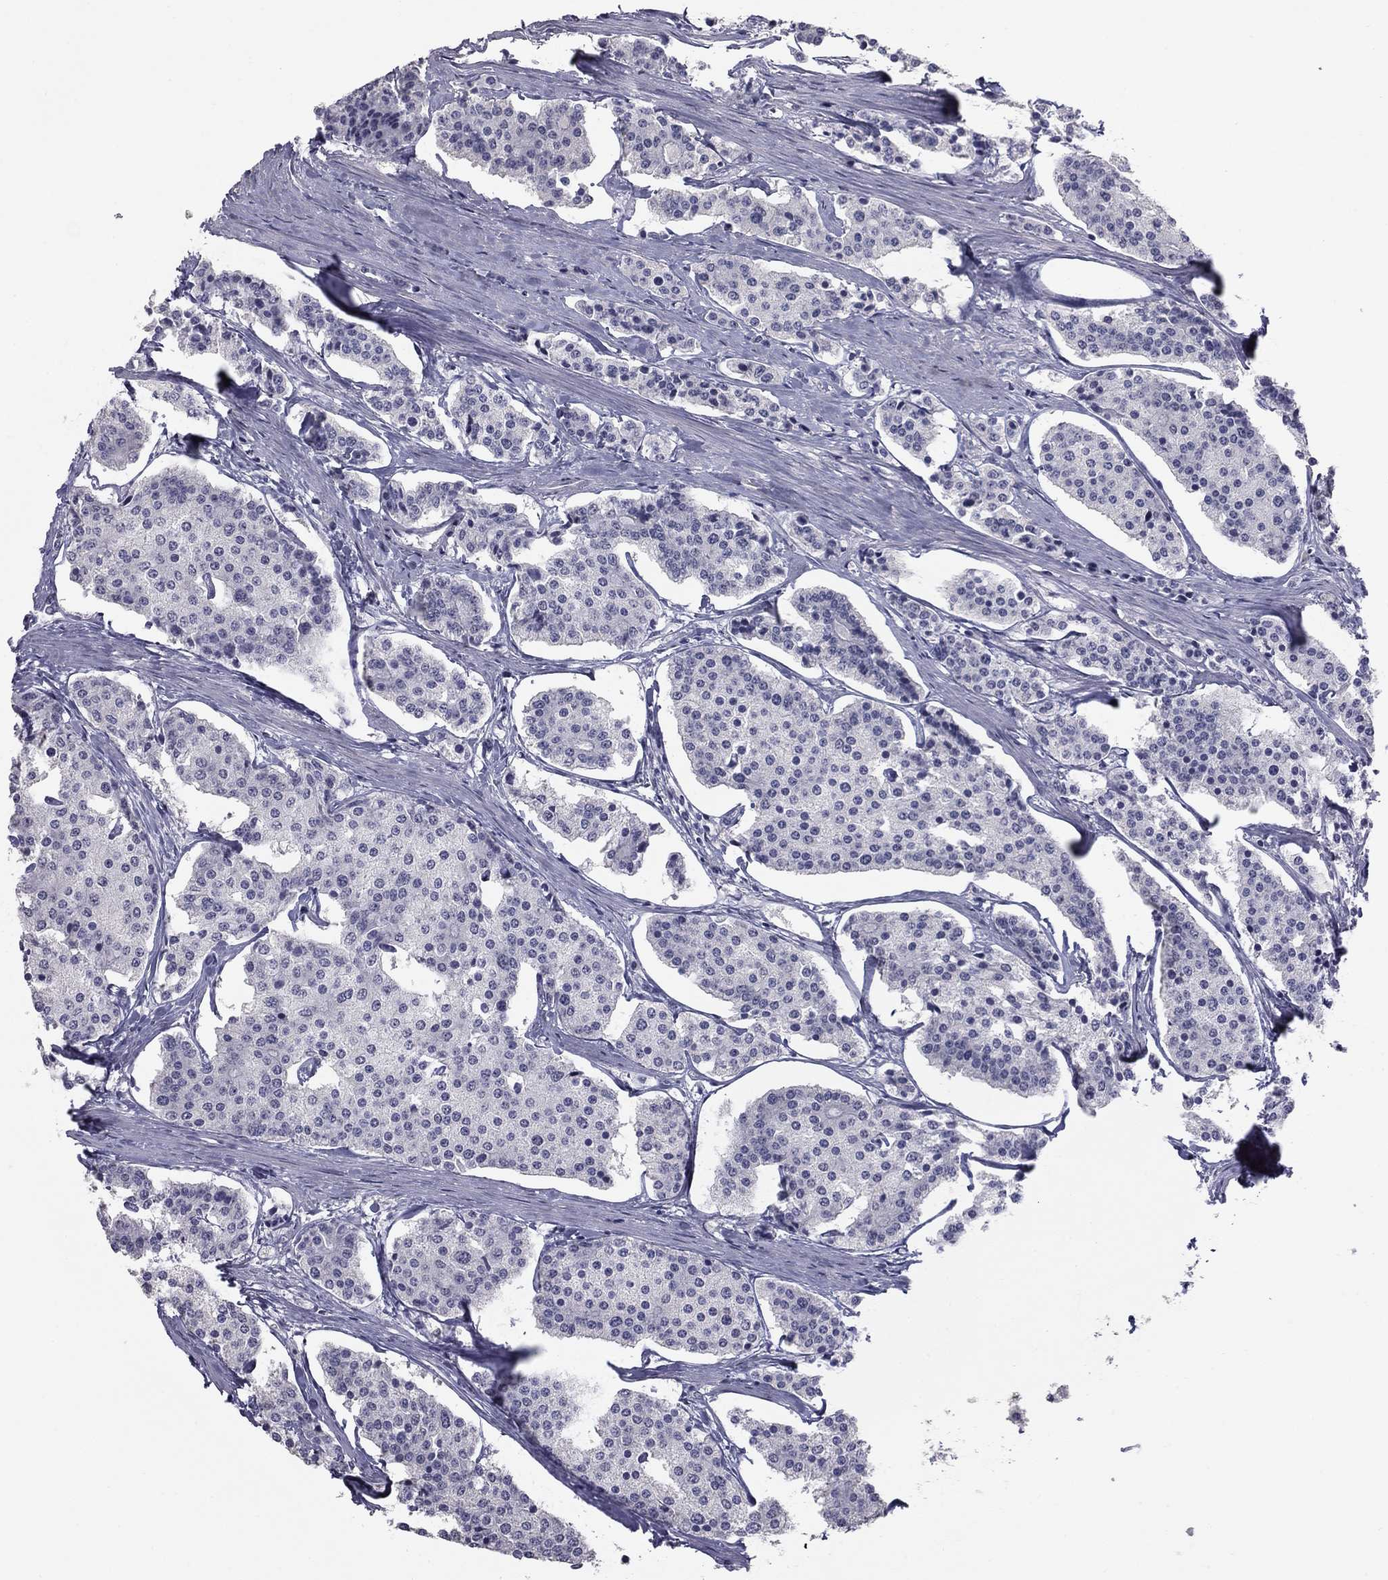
{"staining": {"intensity": "negative", "quantity": "none", "location": "none"}, "tissue": "carcinoid", "cell_type": "Tumor cells", "image_type": "cancer", "snomed": [{"axis": "morphology", "description": "Carcinoid, malignant, NOS"}, {"axis": "topography", "description": "Small intestine"}], "caption": "Immunohistochemical staining of human carcinoid (malignant) displays no significant staining in tumor cells.", "gene": "PRRT2", "patient": {"sex": "female", "age": 65}}